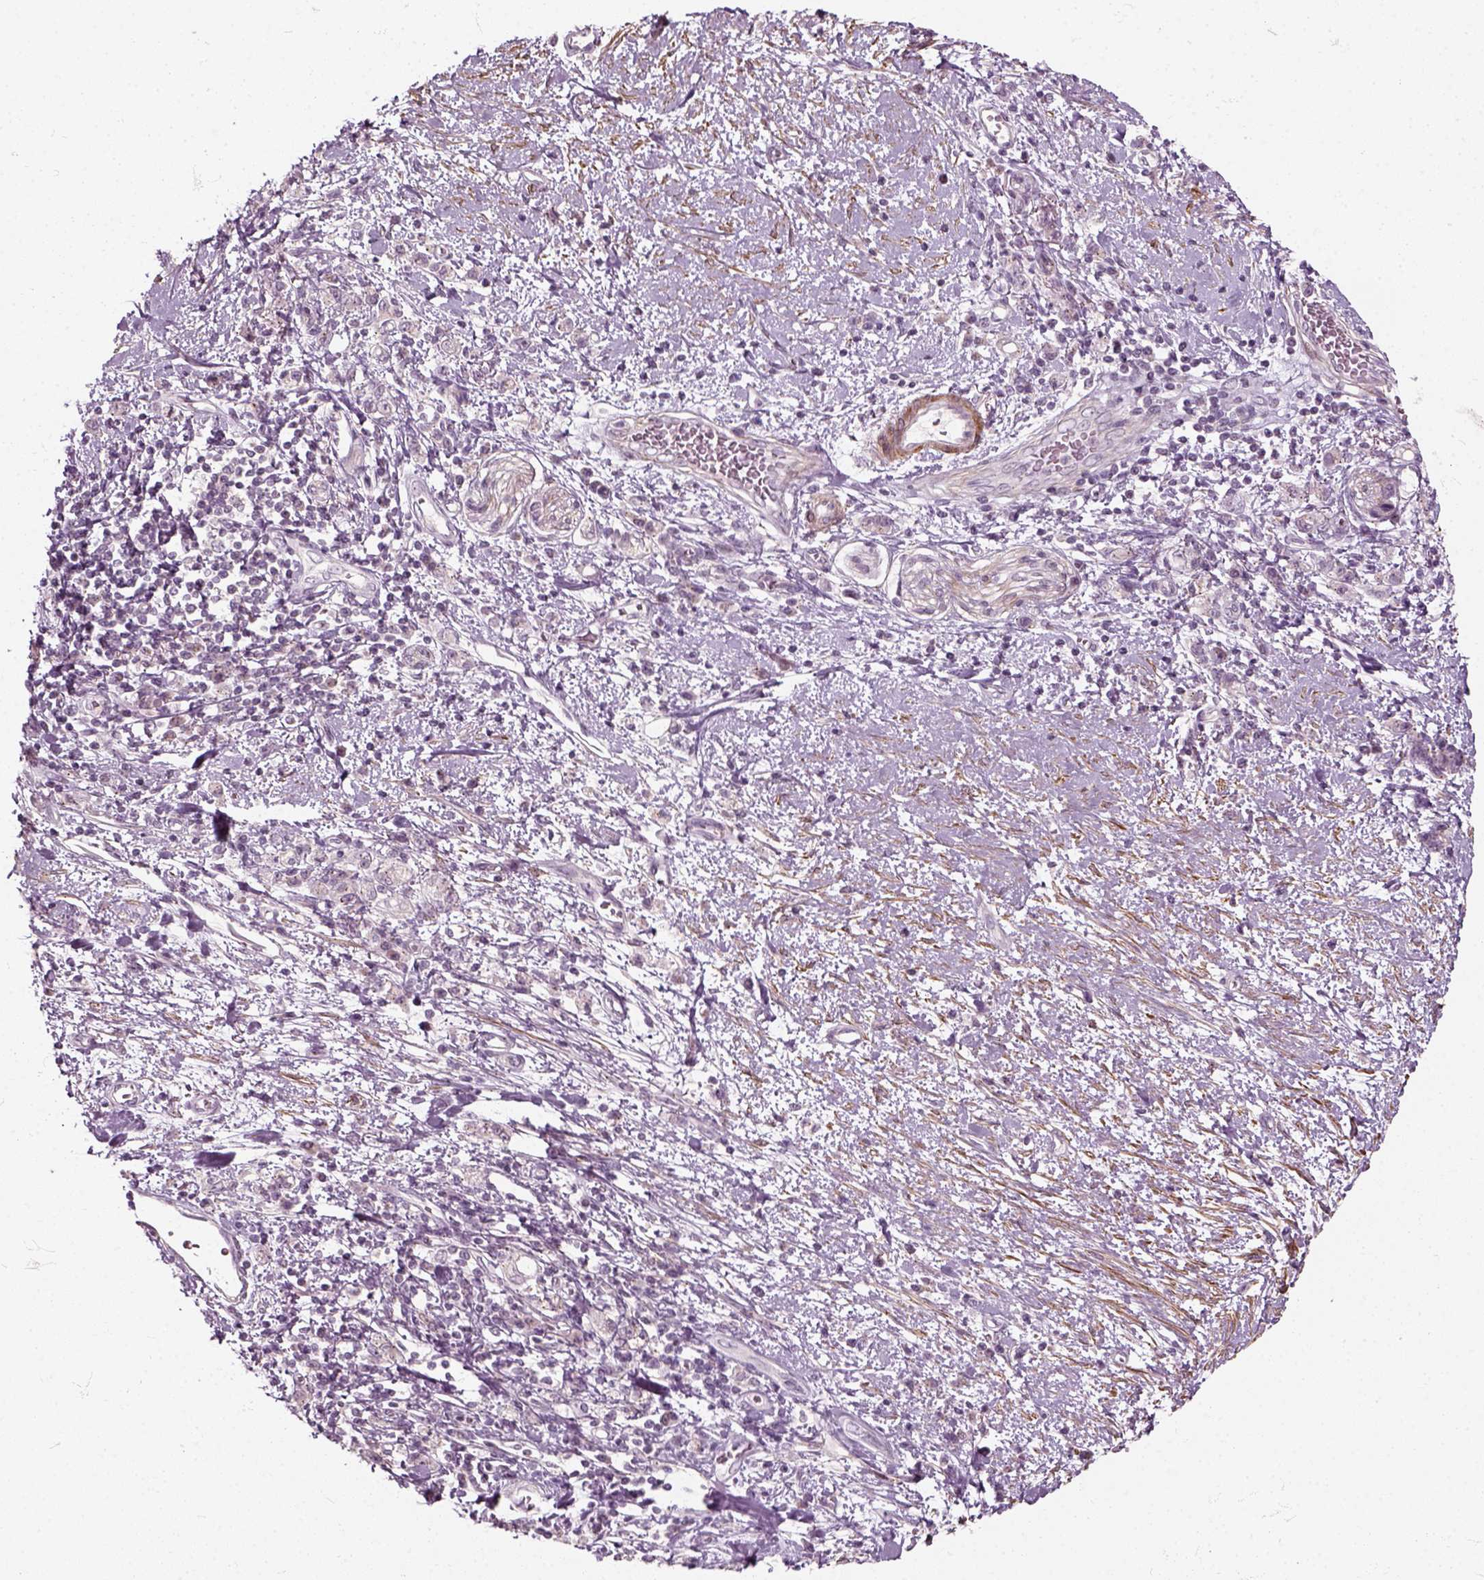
{"staining": {"intensity": "negative", "quantity": "none", "location": "none"}, "tissue": "stomach cancer", "cell_type": "Tumor cells", "image_type": "cancer", "snomed": [{"axis": "morphology", "description": "Adenocarcinoma, NOS"}, {"axis": "topography", "description": "Stomach"}], "caption": "An immunohistochemistry image of stomach cancer is shown. There is no staining in tumor cells of stomach cancer.", "gene": "MLIP", "patient": {"sex": "male", "age": 77}}